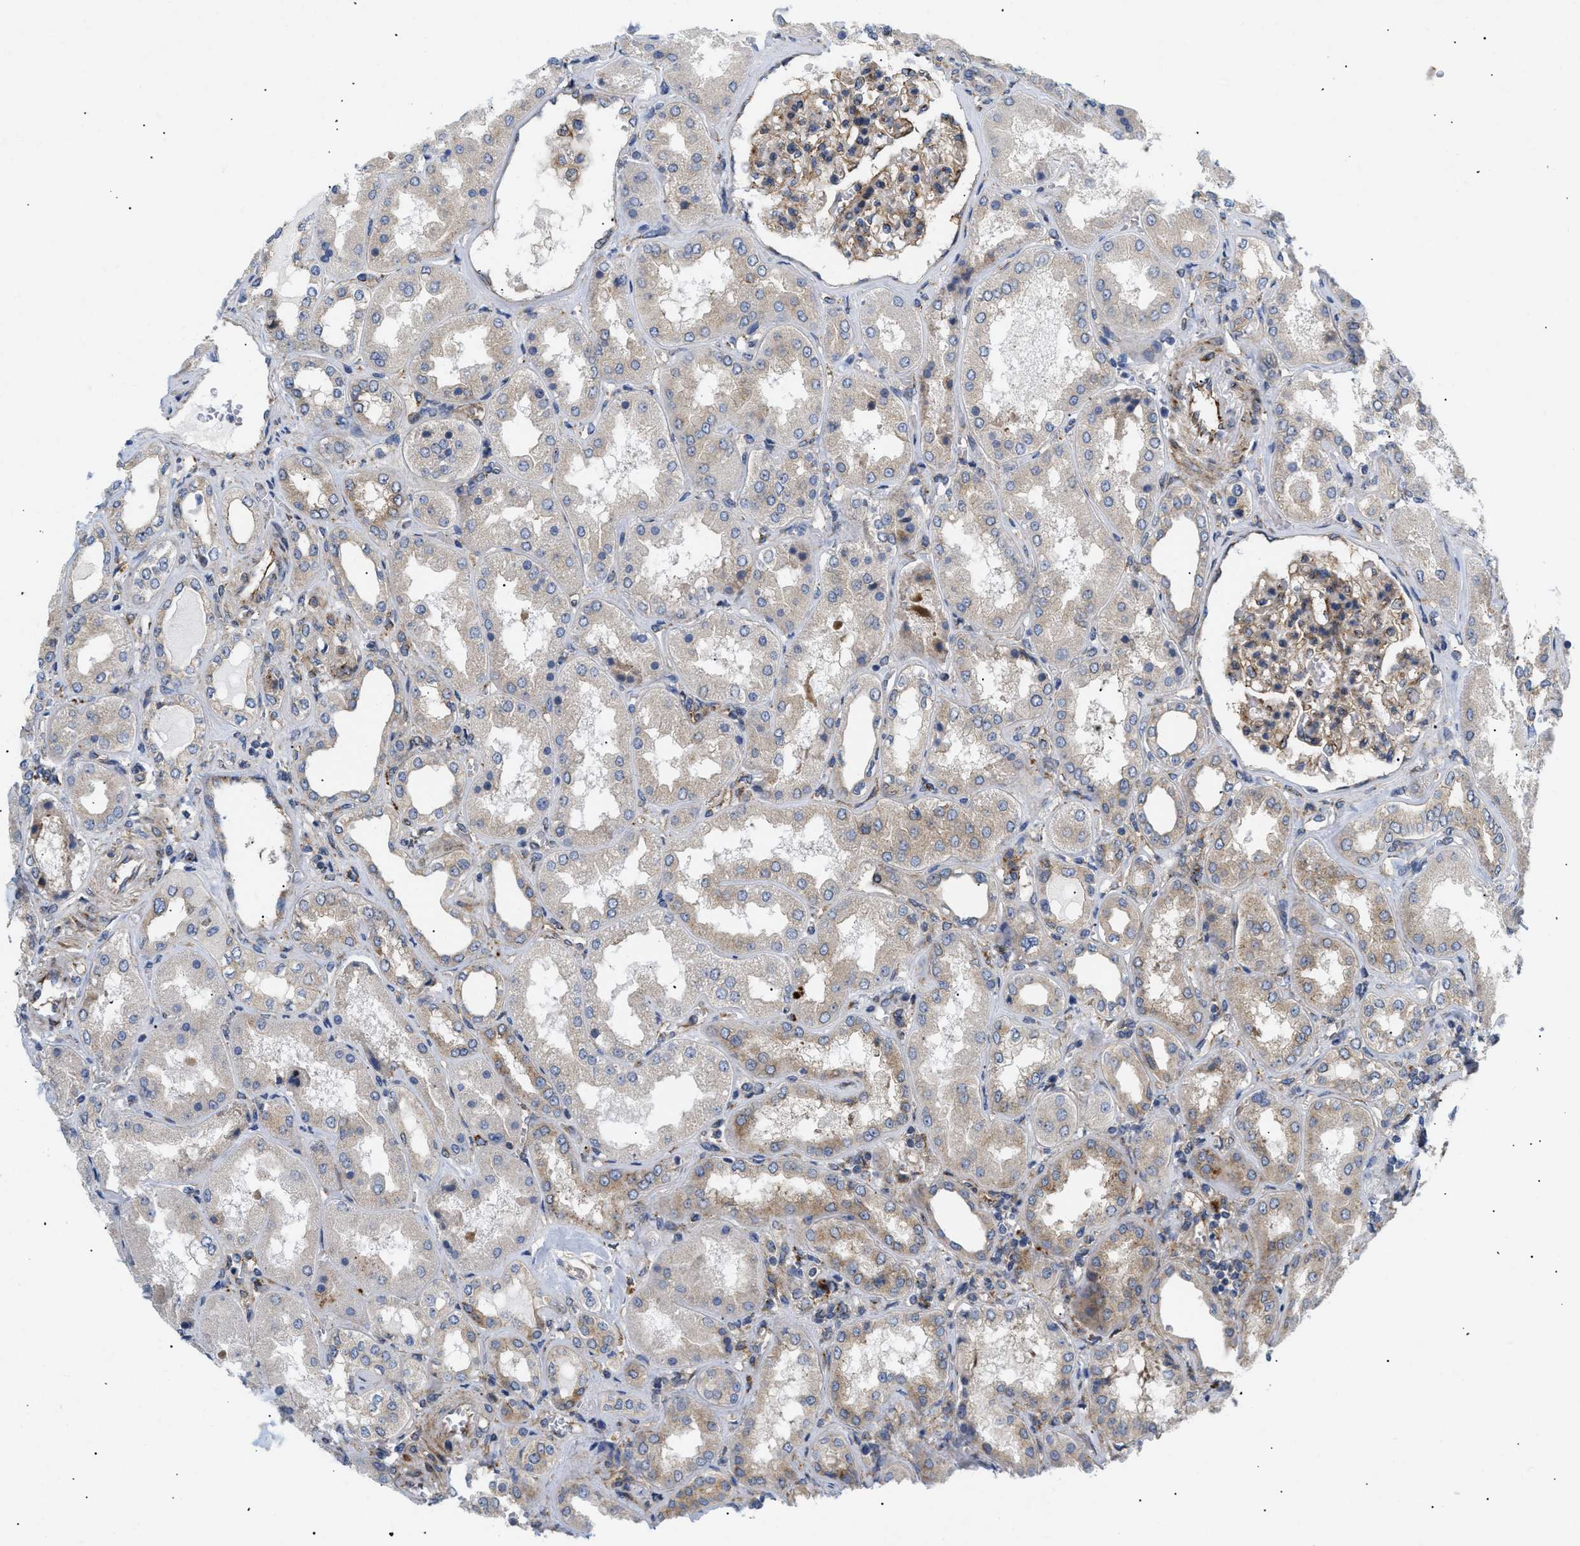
{"staining": {"intensity": "strong", "quantity": "25%-75%", "location": "cytoplasmic/membranous"}, "tissue": "kidney", "cell_type": "Cells in glomeruli", "image_type": "normal", "snomed": [{"axis": "morphology", "description": "Normal tissue, NOS"}, {"axis": "topography", "description": "Kidney"}], "caption": "Unremarkable kidney demonstrates strong cytoplasmic/membranous expression in approximately 25%-75% of cells in glomeruli.", "gene": "DCTN4", "patient": {"sex": "female", "age": 56}}